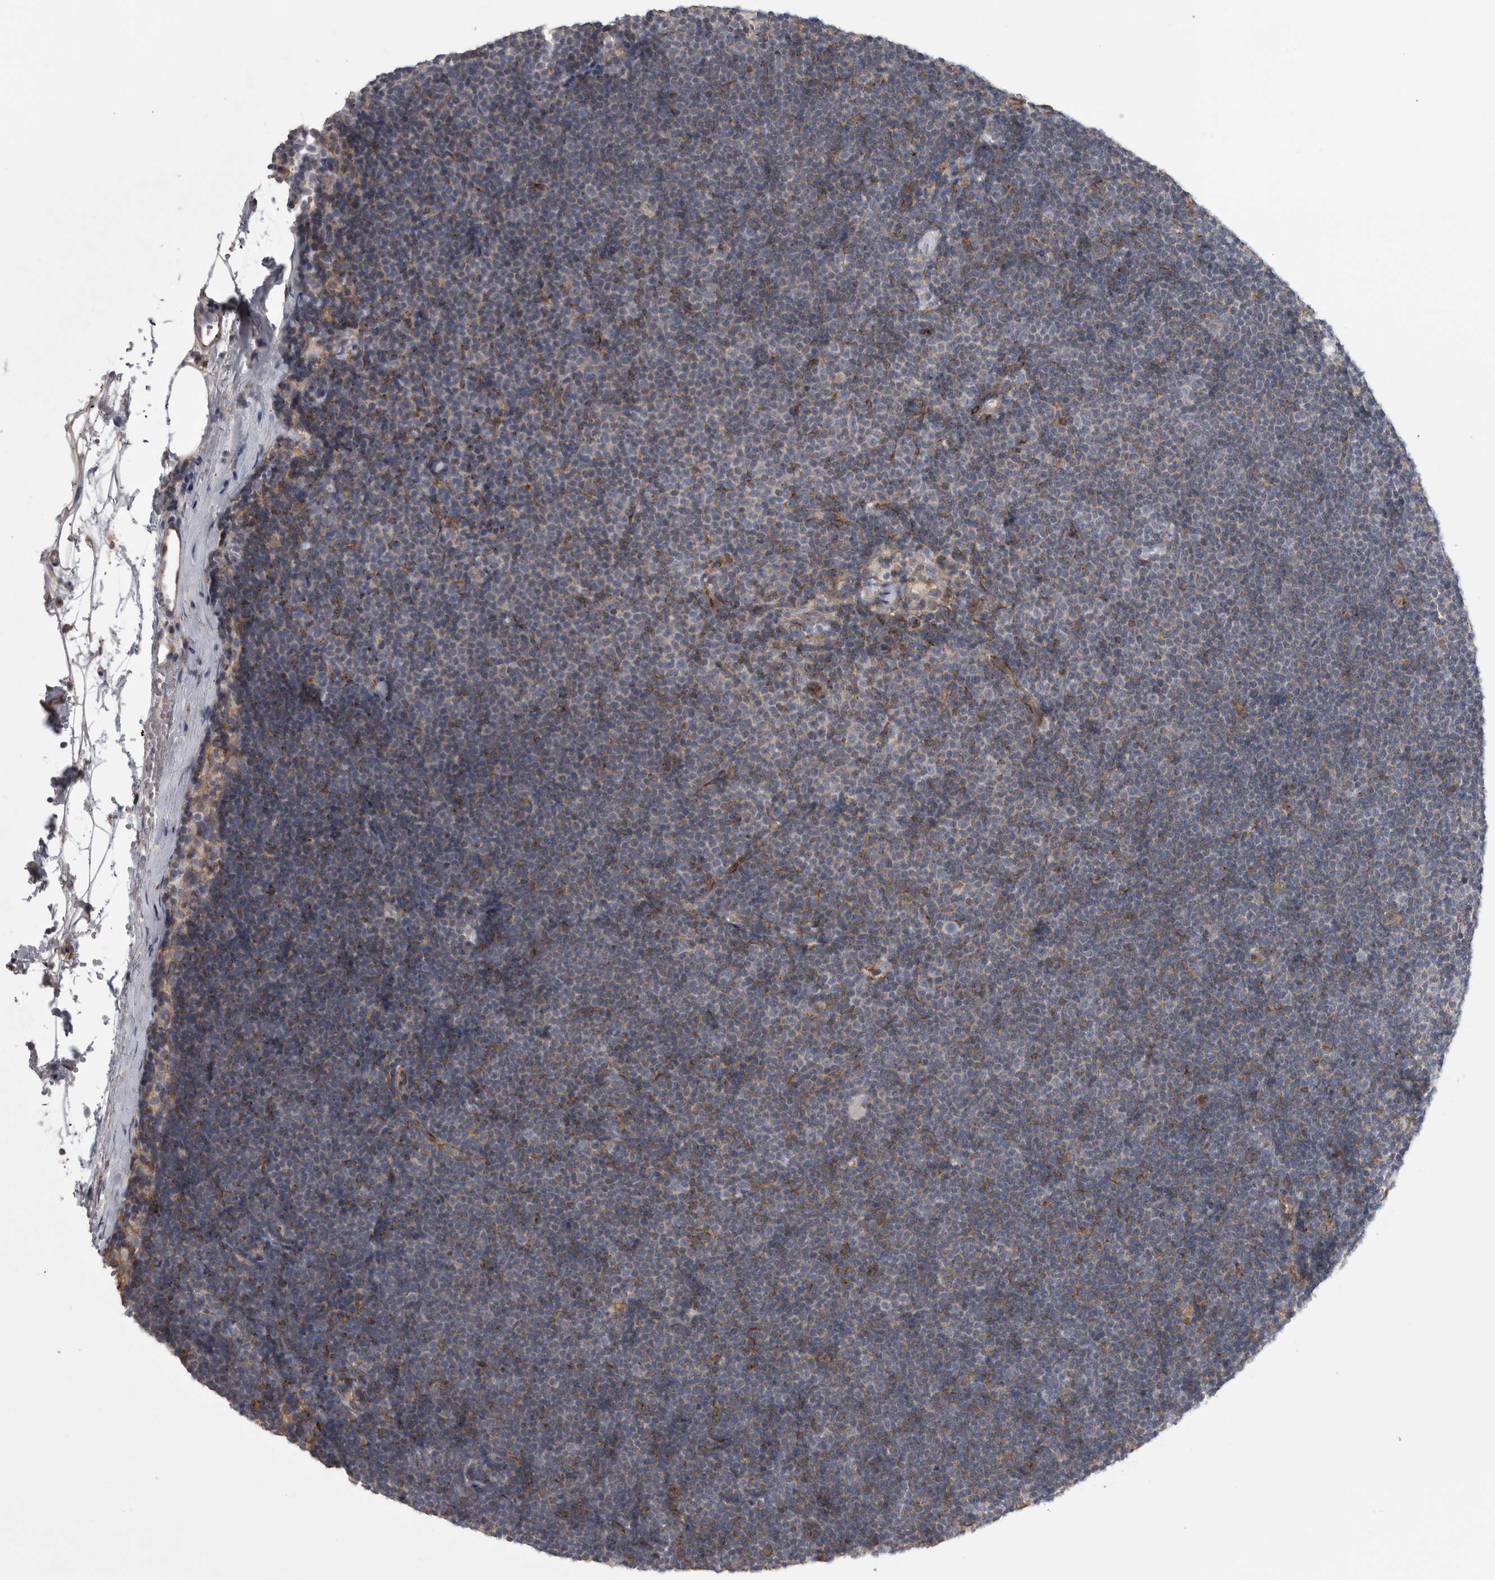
{"staining": {"intensity": "weak", "quantity": "25%-75%", "location": "cytoplasmic/membranous"}, "tissue": "lymphoma", "cell_type": "Tumor cells", "image_type": "cancer", "snomed": [{"axis": "morphology", "description": "Malignant lymphoma, non-Hodgkin's type, Low grade"}, {"axis": "topography", "description": "Lymph node"}], "caption": "Immunohistochemistry micrograph of malignant lymphoma, non-Hodgkin's type (low-grade) stained for a protein (brown), which shows low levels of weak cytoplasmic/membranous positivity in approximately 25%-75% of tumor cells.", "gene": "ATXN3", "patient": {"sex": "female", "age": 53}}